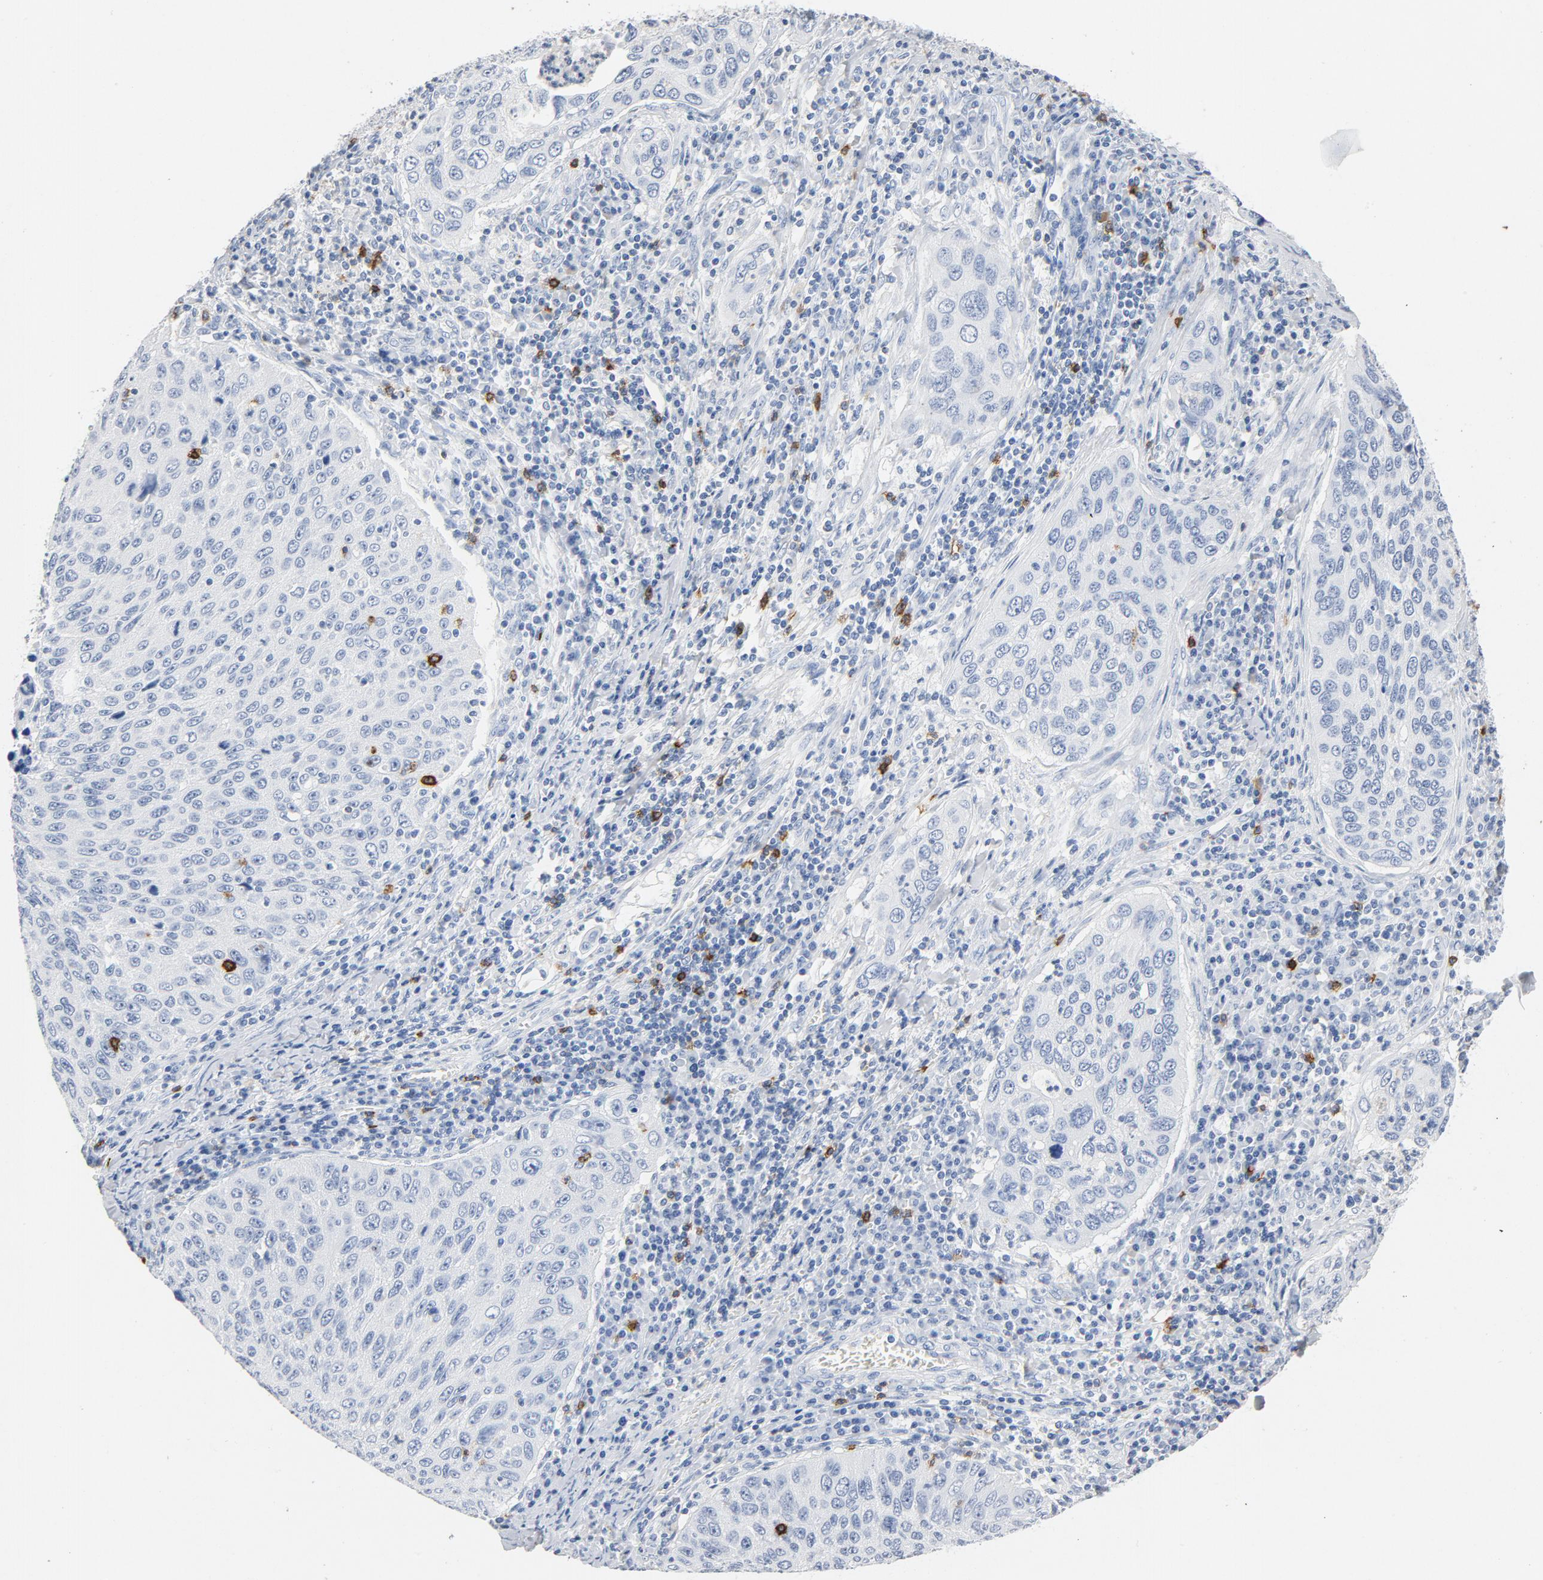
{"staining": {"intensity": "negative", "quantity": "none", "location": "none"}, "tissue": "cervical cancer", "cell_type": "Tumor cells", "image_type": "cancer", "snomed": [{"axis": "morphology", "description": "Squamous cell carcinoma, NOS"}, {"axis": "topography", "description": "Cervix"}], "caption": "IHC of squamous cell carcinoma (cervical) displays no expression in tumor cells.", "gene": "PTPRB", "patient": {"sex": "female", "age": 53}}